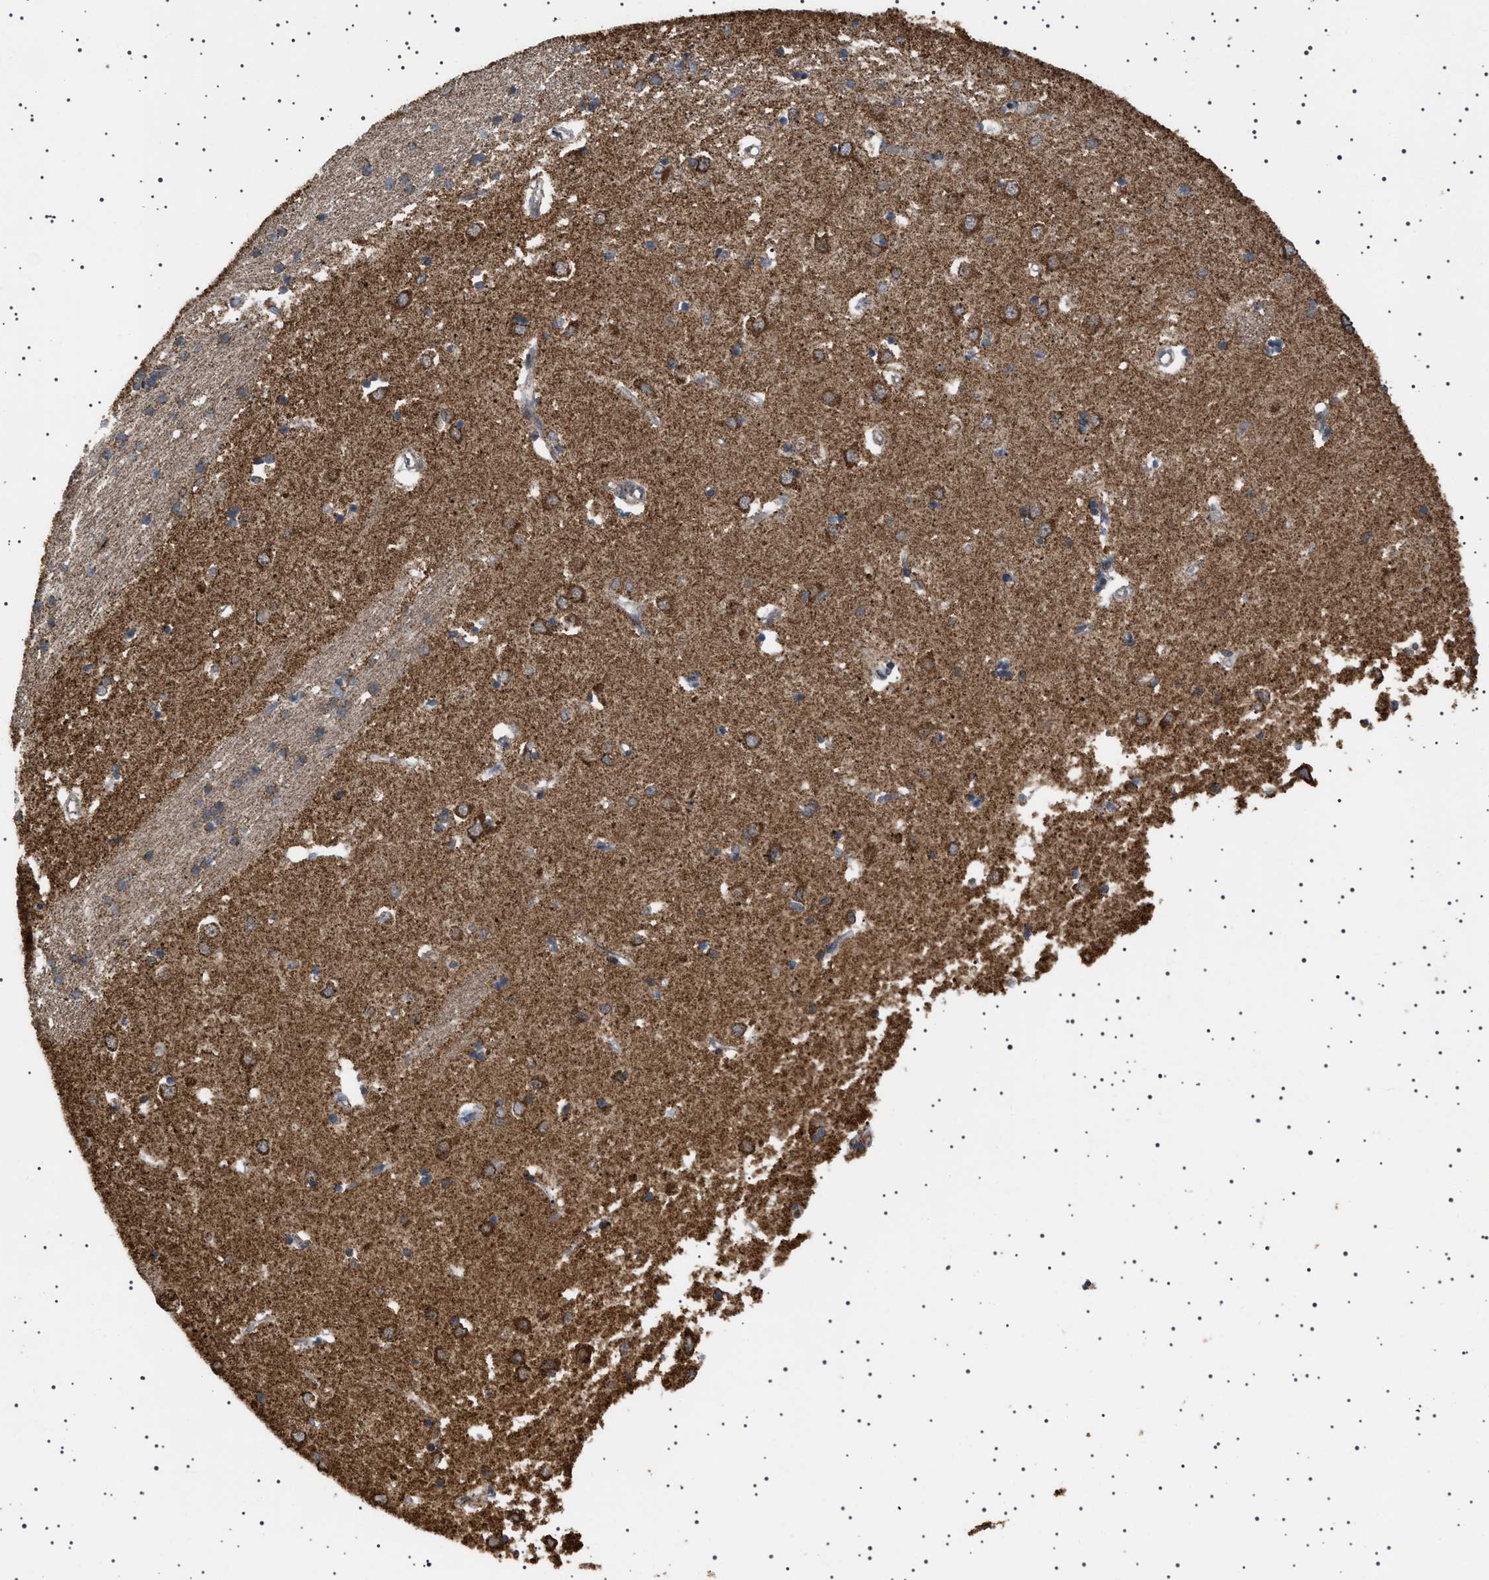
{"staining": {"intensity": "moderate", "quantity": ">75%", "location": "cytoplasmic/membranous,nuclear"}, "tissue": "caudate", "cell_type": "Glial cells", "image_type": "normal", "snomed": [{"axis": "morphology", "description": "Normal tissue, NOS"}, {"axis": "topography", "description": "Lateral ventricle wall"}], "caption": "Protein analysis of benign caudate shows moderate cytoplasmic/membranous,nuclear positivity in approximately >75% of glial cells.", "gene": "MELK", "patient": {"sex": "female", "age": 19}}